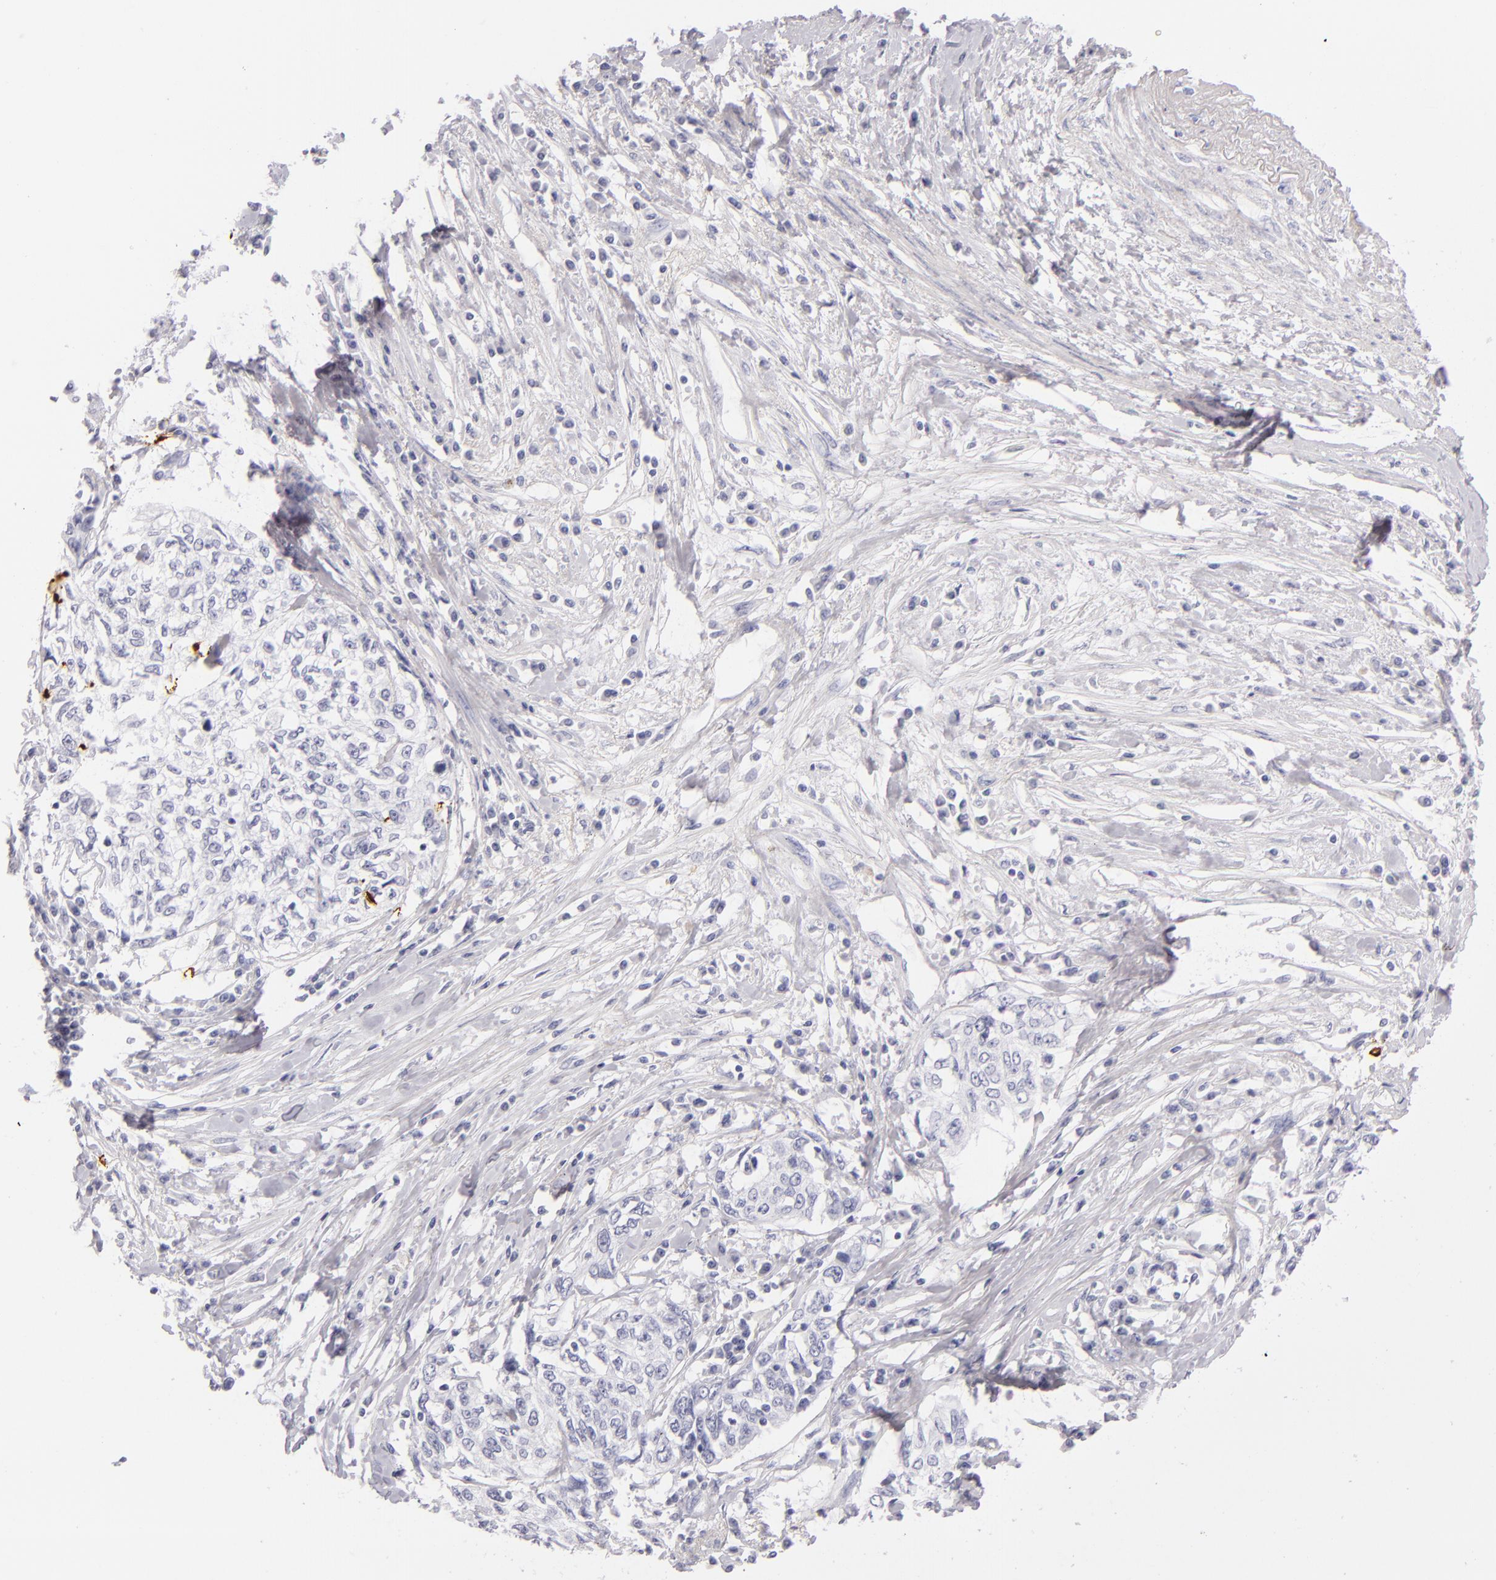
{"staining": {"intensity": "negative", "quantity": "none", "location": "none"}, "tissue": "cervical cancer", "cell_type": "Tumor cells", "image_type": "cancer", "snomed": [{"axis": "morphology", "description": "Squamous cell carcinoma, NOS"}, {"axis": "topography", "description": "Cervix"}], "caption": "This image is of cervical cancer (squamous cell carcinoma) stained with IHC to label a protein in brown with the nuclei are counter-stained blue. There is no expression in tumor cells.", "gene": "CD207", "patient": {"sex": "female", "age": 57}}